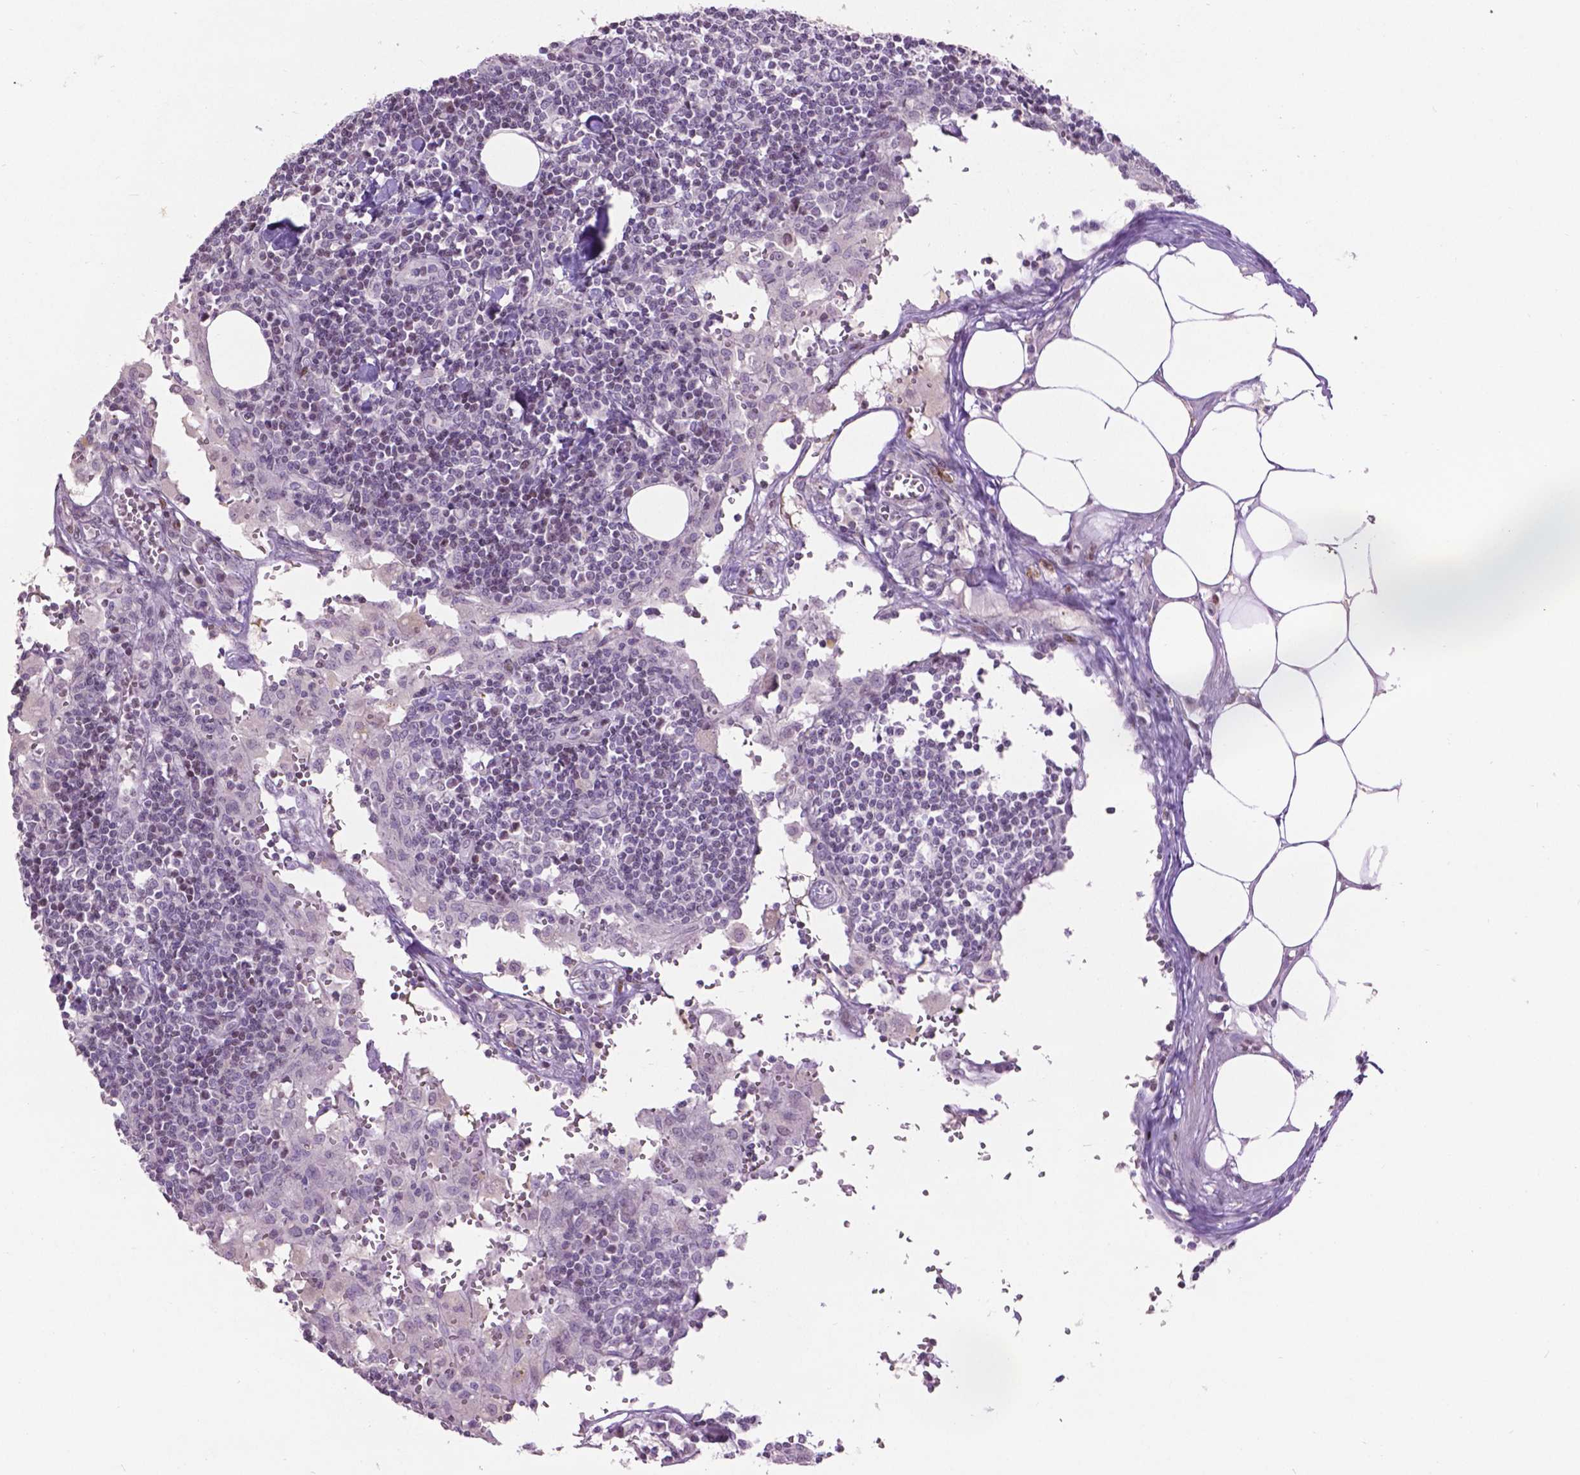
{"staining": {"intensity": "negative", "quantity": "none", "location": "none"}, "tissue": "lymph node", "cell_type": "Germinal center cells", "image_type": "normal", "snomed": [{"axis": "morphology", "description": "Normal tissue, NOS"}, {"axis": "topography", "description": "Lymph node"}], "caption": "High power microscopy histopathology image of an IHC image of normal lymph node, revealing no significant positivity in germinal center cells.", "gene": "TH", "patient": {"sex": "male", "age": 55}}